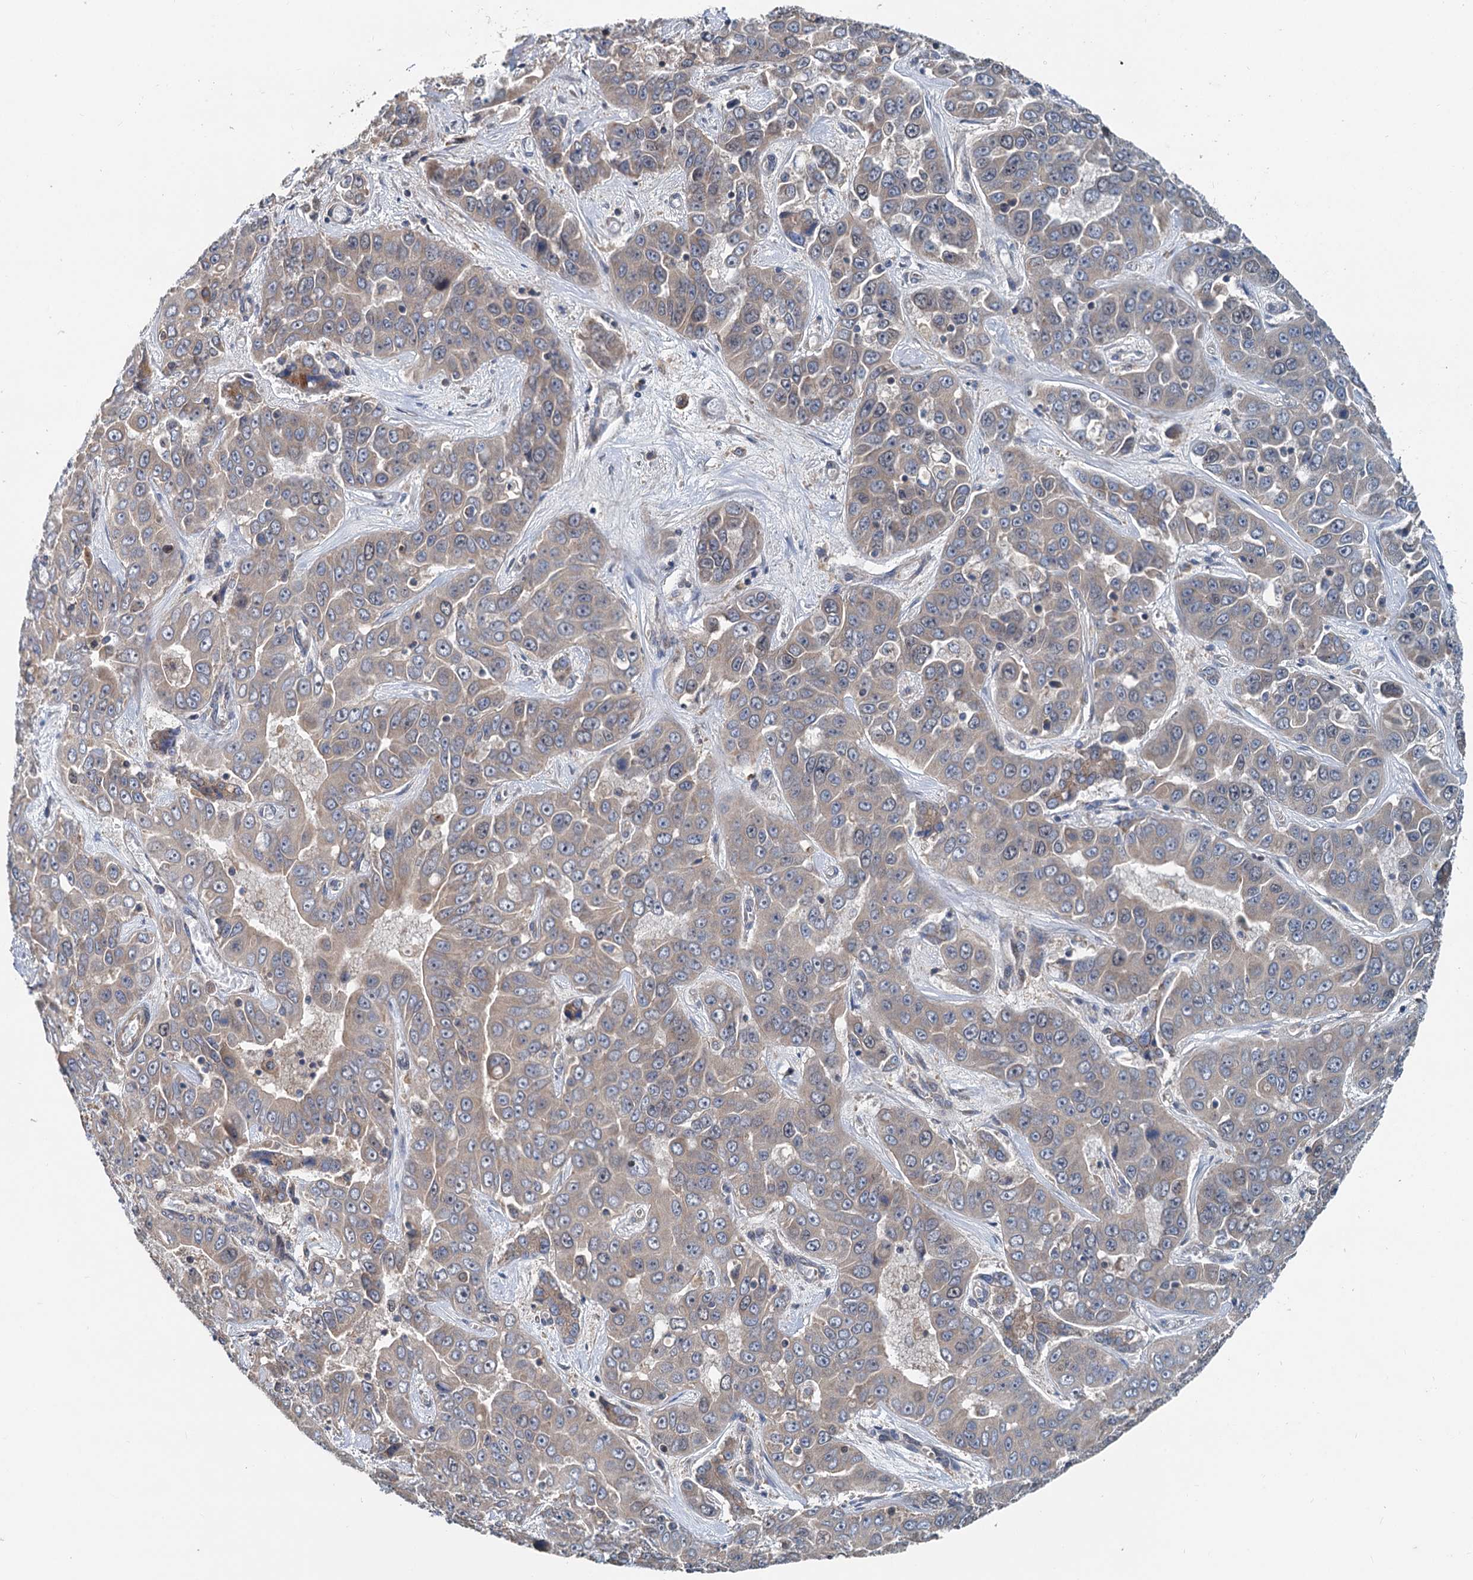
{"staining": {"intensity": "weak", "quantity": "<25%", "location": "cytoplasmic/membranous,nuclear"}, "tissue": "liver cancer", "cell_type": "Tumor cells", "image_type": "cancer", "snomed": [{"axis": "morphology", "description": "Cholangiocarcinoma"}, {"axis": "topography", "description": "Liver"}], "caption": "This is an immunohistochemistry (IHC) histopathology image of liver cancer. There is no staining in tumor cells.", "gene": "TEDC1", "patient": {"sex": "female", "age": 52}}